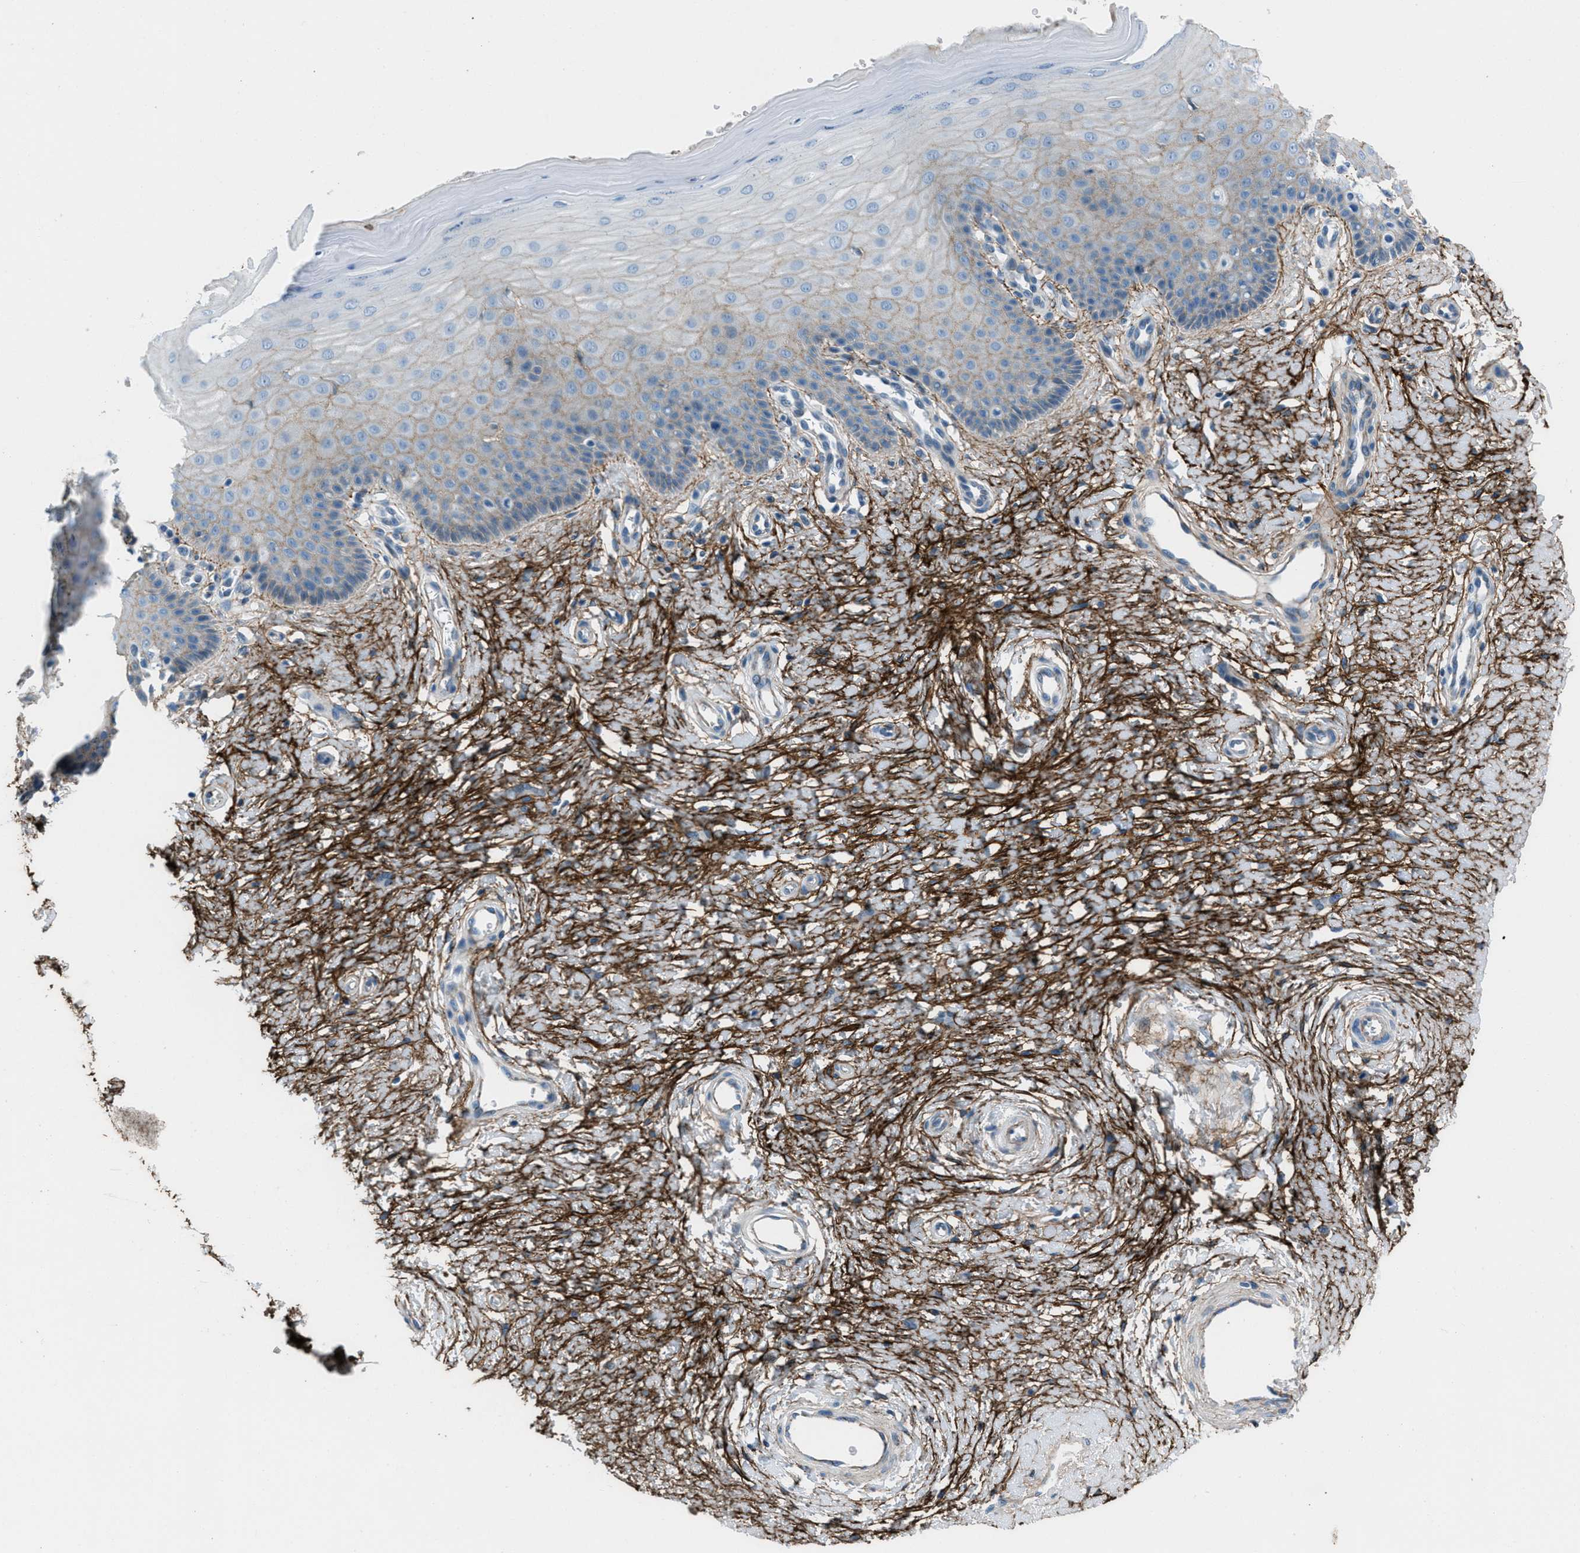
{"staining": {"intensity": "moderate", "quantity": ">75%", "location": "cytoplasmic/membranous,nuclear"}, "tissue": "cervix", "cell_type": "Glandular cells", "image_type": "normal", "snomed": [{"axis": "morphology", "description": "Normal tissue, NOS"}, {"axis": "topography", "description": "Cervix"}], "caption": "Approximately >75% of glandular cells in benign human cervix display moderate cytoplasmic/membranous,nuclear protein staining as visualized by brown immunohistochemical staining.", "gene": "FBN1", "patient": {"sex": "female", "age": 55}}